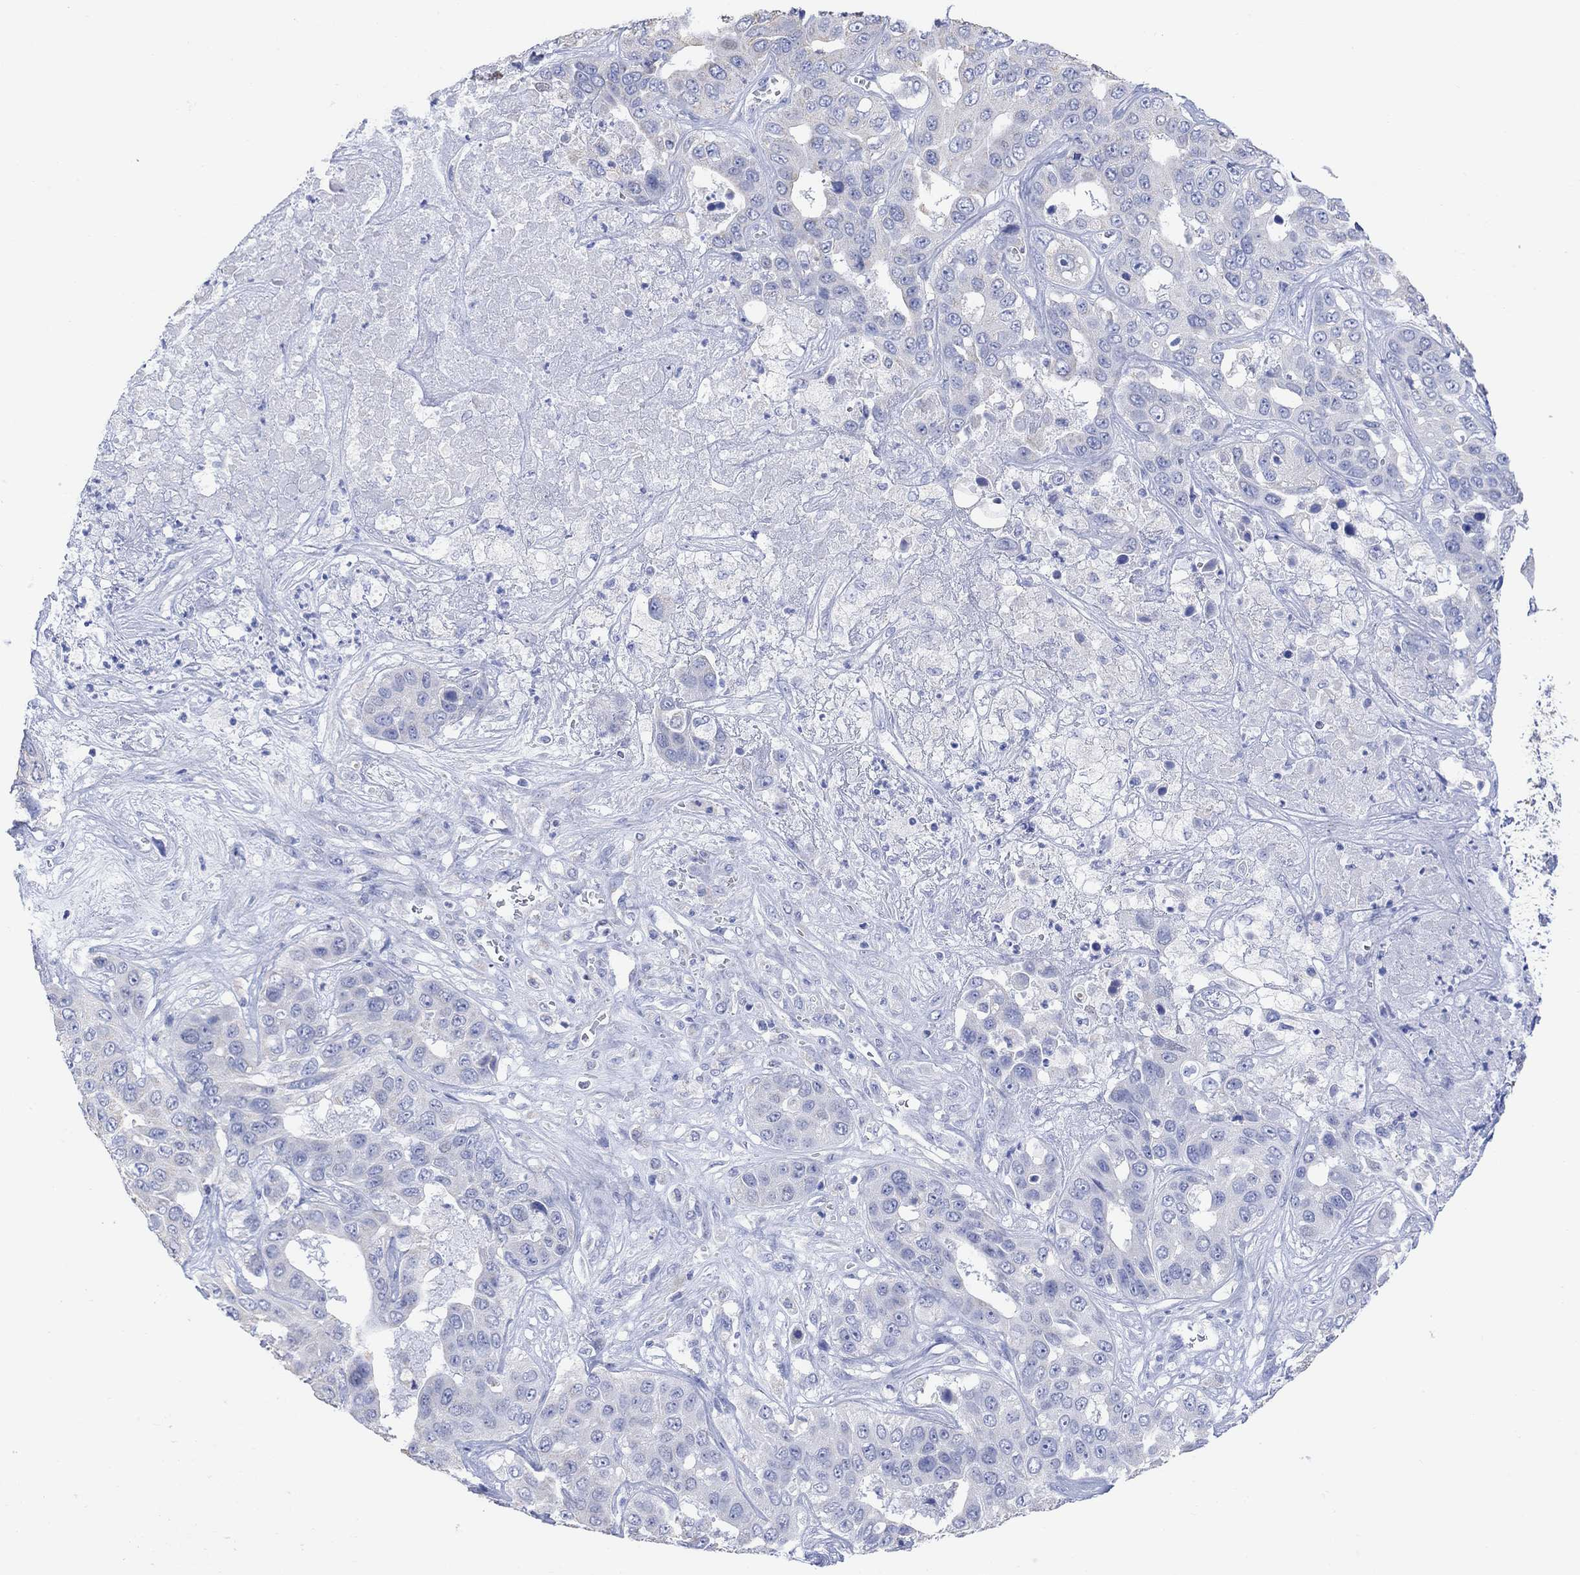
{"staining": {"intensity": "weak", "quantity": "<25%", "location": "cytoplasmic/membranous"}, "tissue": "liver cancer", "cell_type": "Tumor cells", "image_type": "cancer", "snomed": [{"axis": "morphology", "description": "Cholangiocarcinoma"}, {"axis": "topography", "description": "Liver"}], "caption": "High power microscopy photomicrograph of an immunohistochemistry (IHC) histopathology image of cholangiocarcinoma (liver), revealing no significant positivity in tumor cells. (Stains: DAB (3,3'-diaminobenzidine) IHC with hematoxylin counter stain, Microscopy: brightfield microscopy at high magnification).", "gene": "SYT12", "patient": {"sex": "female", "age": 52}}